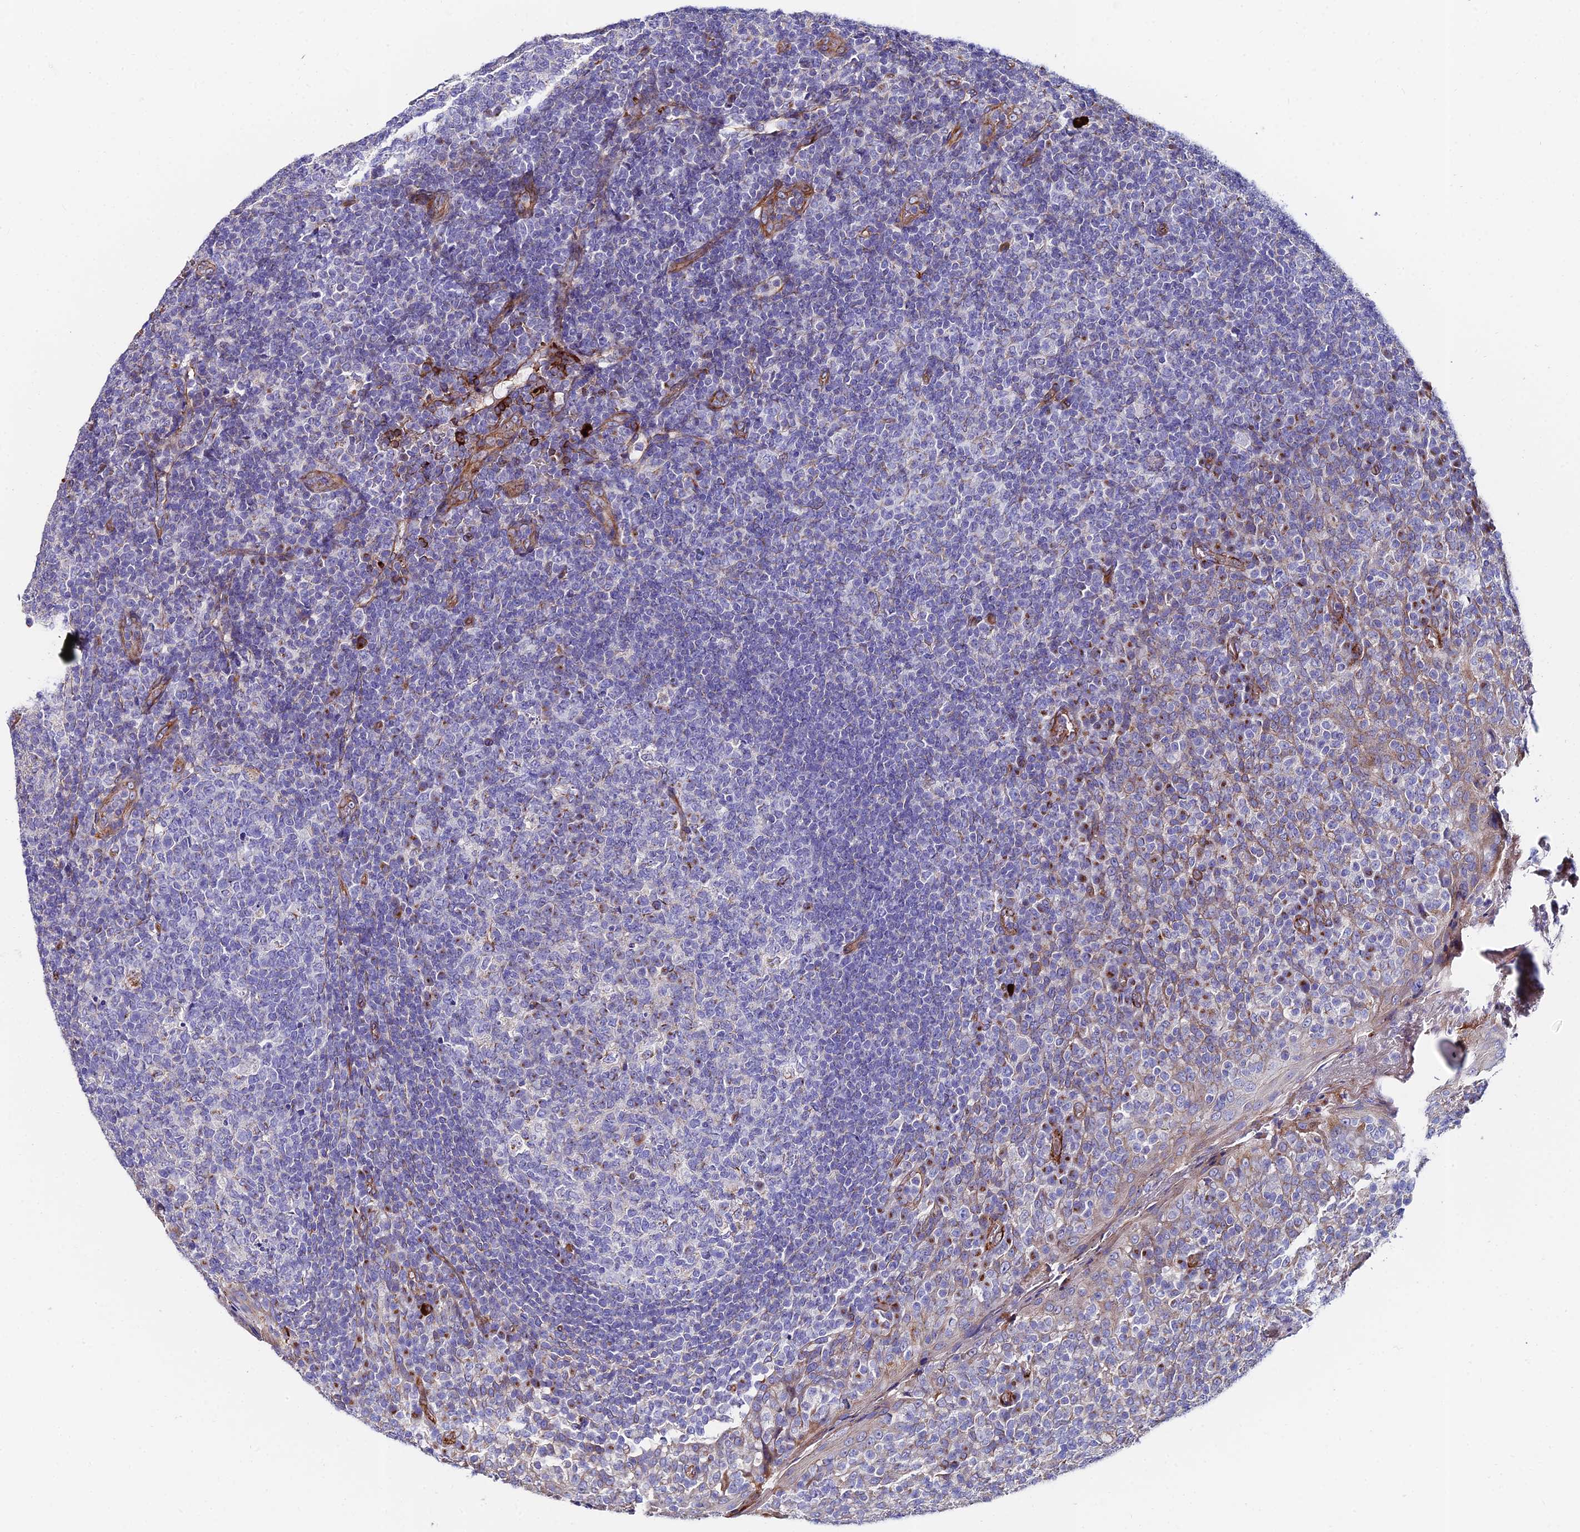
{"staining": {"intensity": "moderate", "quantity": "<25%", "location": "cytoplasmic/membranous"}, "tissue": "tonsil", "cell_type": "Germinal center cells", "image_type": "normal", "snomed": [{"axis": "morphology", "description": "Normal tissue, NOS"}, {"axis": "topography", "description": "Tonsil"}], "caption": "Immunohistochemistry (DAB) staining of normal tonsil exhibits moderate cytoplasmic/membranous protein positivity in about <25% of germinal center cells. (Brightfield microscopy of DAB IHC at high magnification).", "gene": "ADGRF3", "patient": {"sex": "female", "age": 19}}